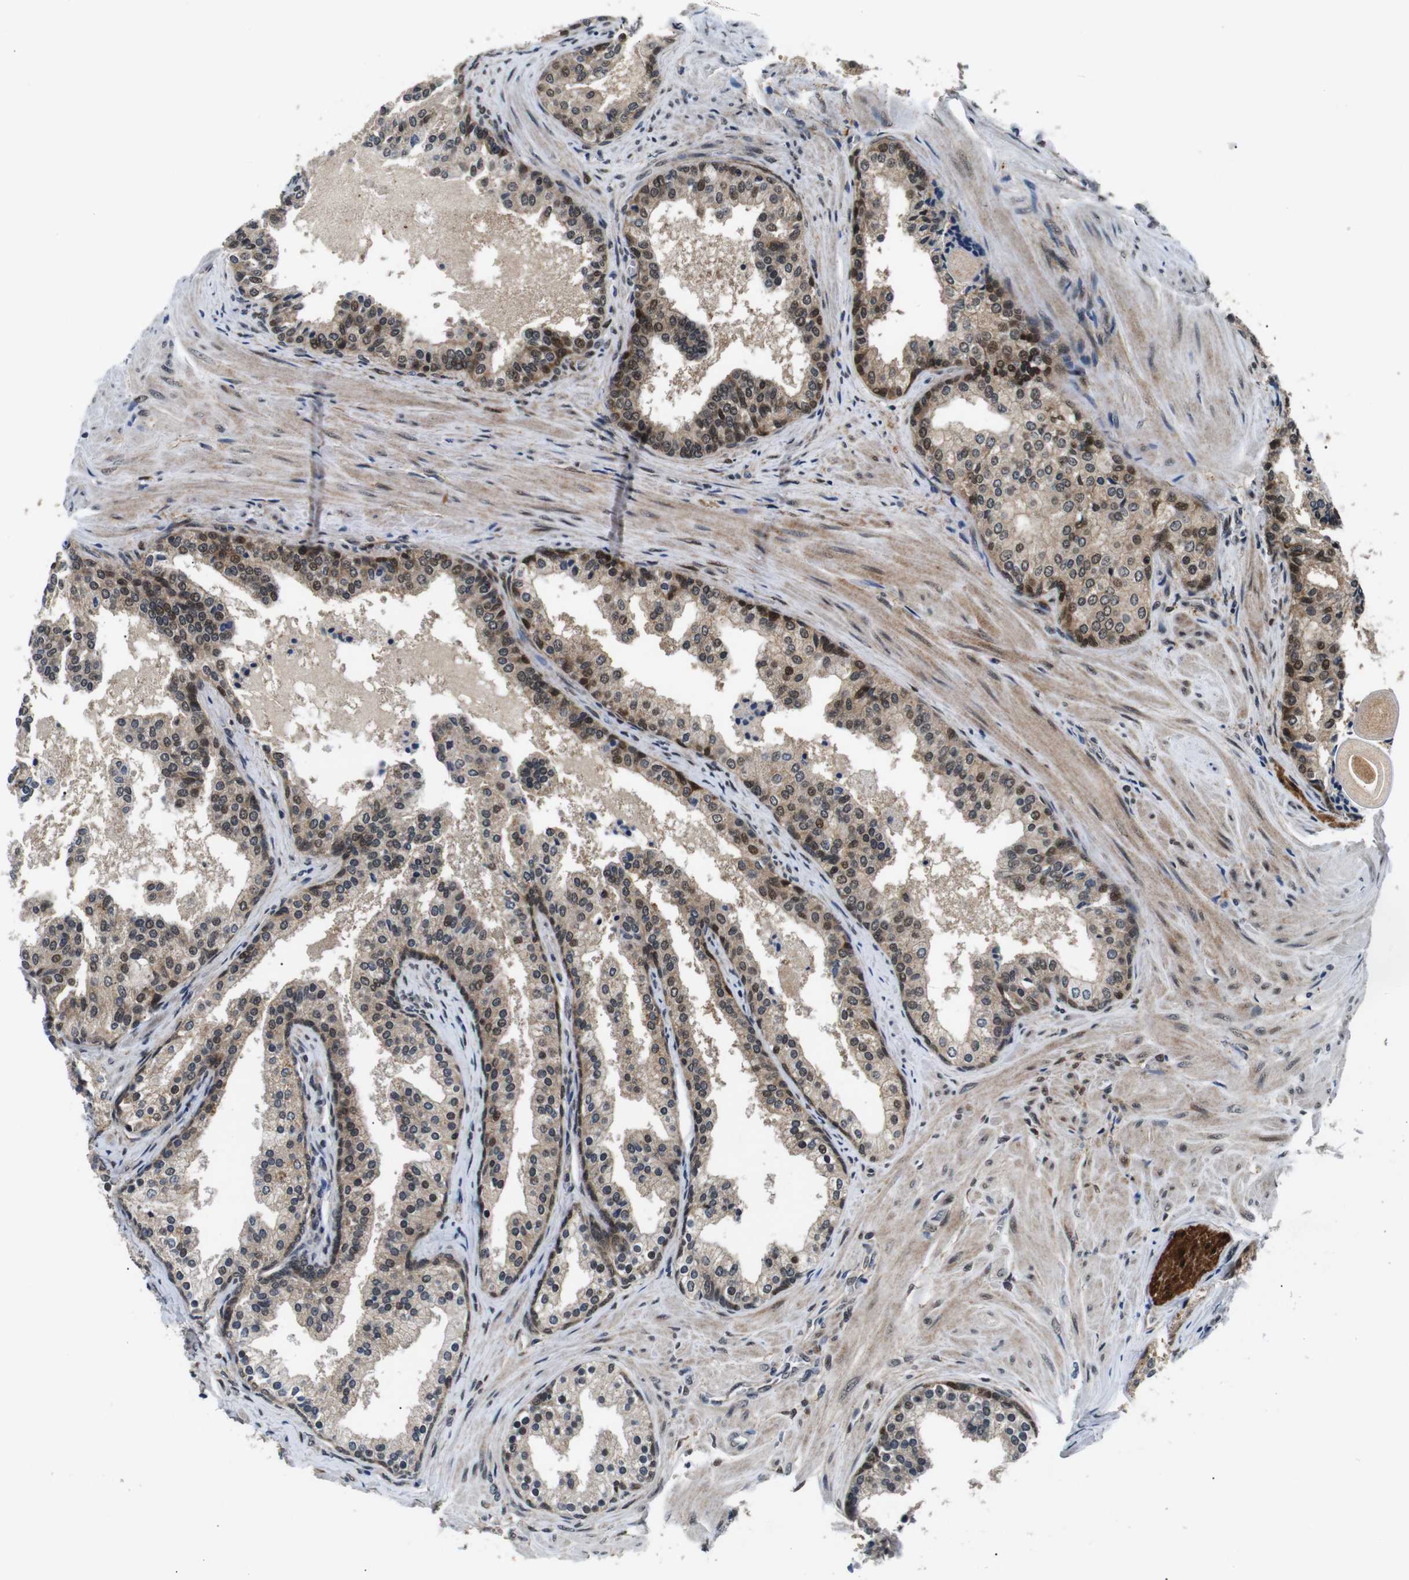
{"staining": {"intensity": "moderate", "quantity": ">75%", "location": "cytoplasmic/membranous,nuclear"}, "tissue": "prostate cancer", "cell_type": "Tumor cells", "image_type": "cancer", "snomed": [{"axis": "morphology", "description": "Adenocarcinoma, Low grade"}, {"axis": "topography", "description": "Prostate"}], "caption": "Prostate low-grade adenocarcinoma tissue reveals moderate cytoplasmic/membranous and nuclear expression in about >75% of tumor cells, visualized by immunohistochemistry. (Brightfield microscopy of DAB IHC at high magnification).", "gene": "SKP1", "patient": {"sex": "male", "age": 60}}